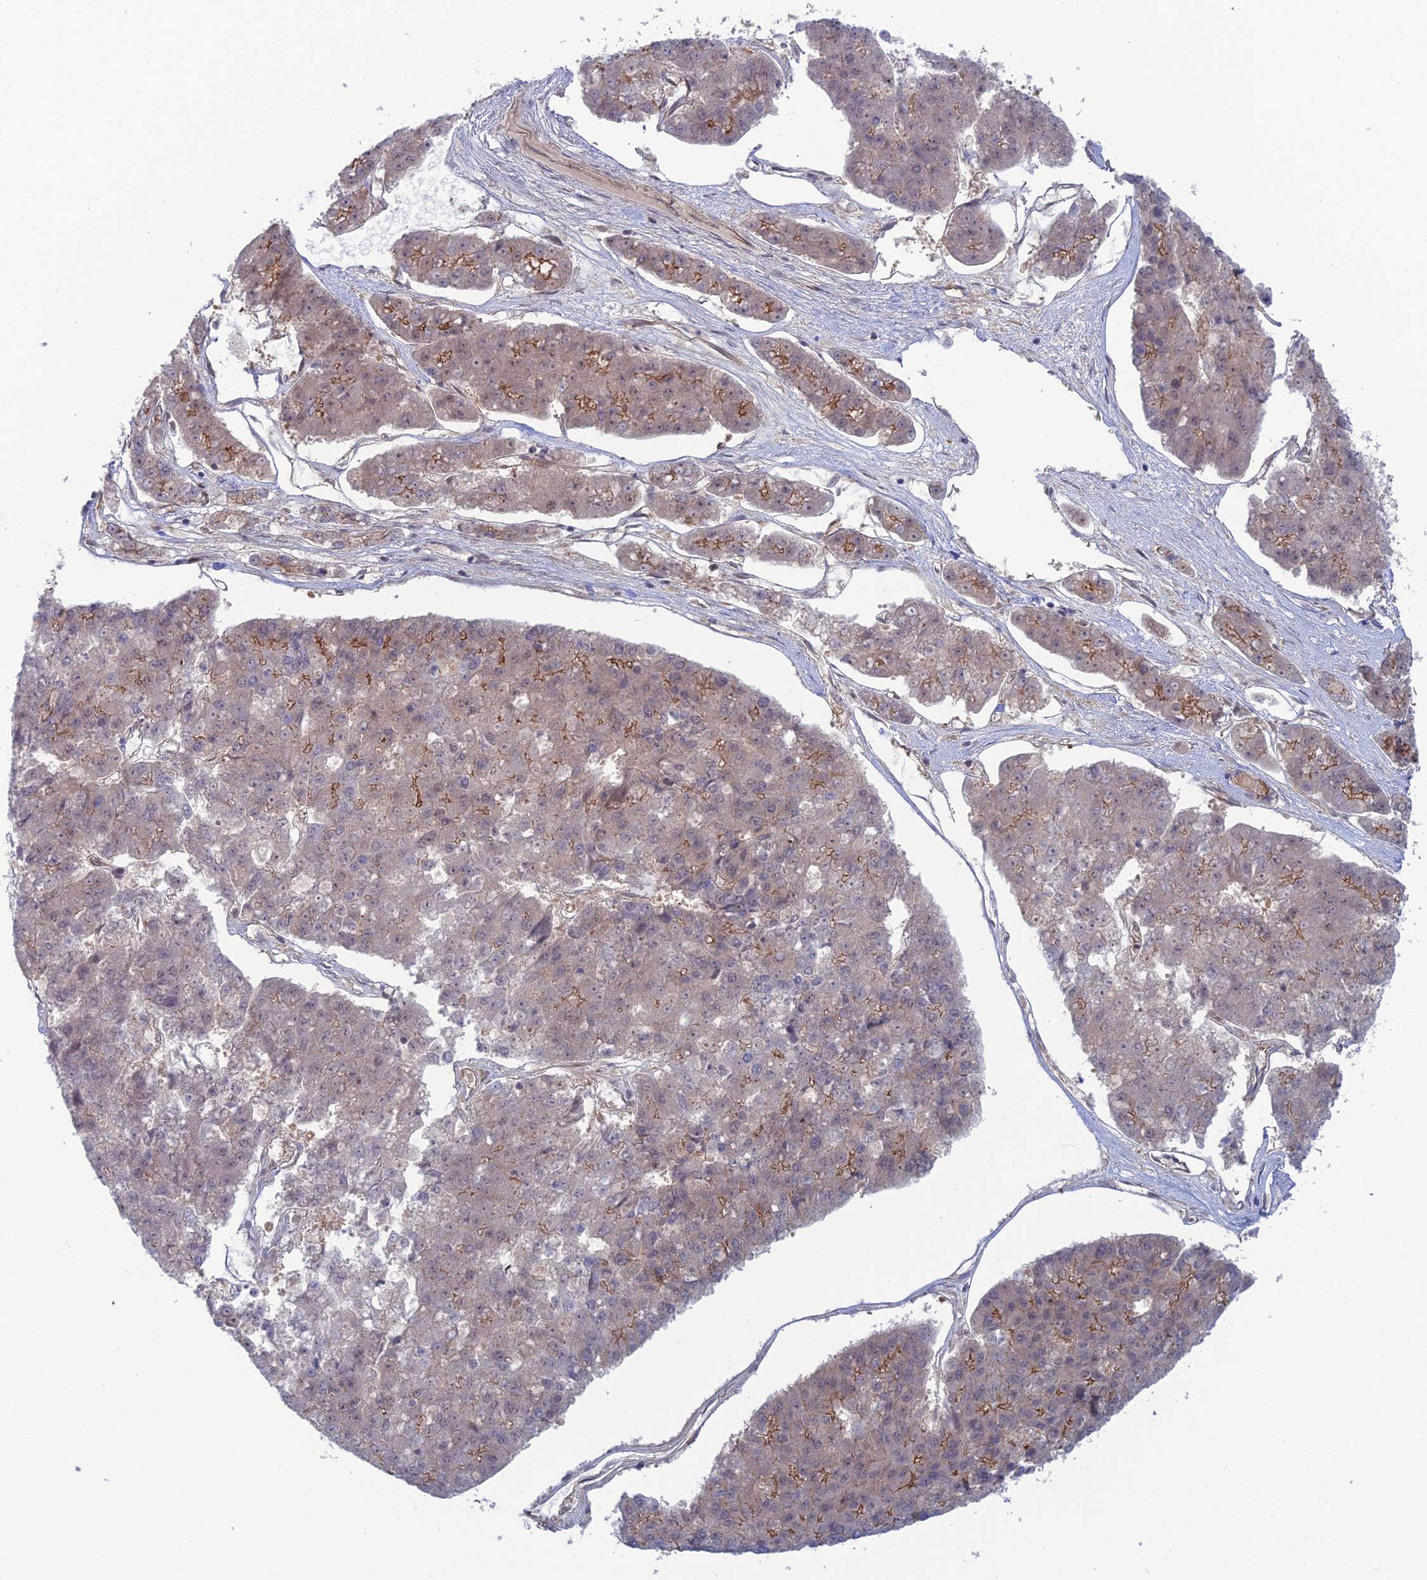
{"staining": {"intensity": "moderate", "quantity": "<25%", "location": "cytoplasmic/membranous"}, "tissue": "pancreatic cancer", "cell_type": "Tumor cells", "image_type": "cancer", "snomed": [{"axis": "morphology", "description": "Adenocarcinoma, NOS"}, {"axis": "topography", "description": "Pancreas"}], "caption": "Brown immunohistochemical staining in human adenocarcinoma (pancreatic) displays moderate cytoplasmic/membranous positivity in about <25% of tumor cells.", "gene": "ABHD1", "patient": {"sex": "male", "age": 50}}